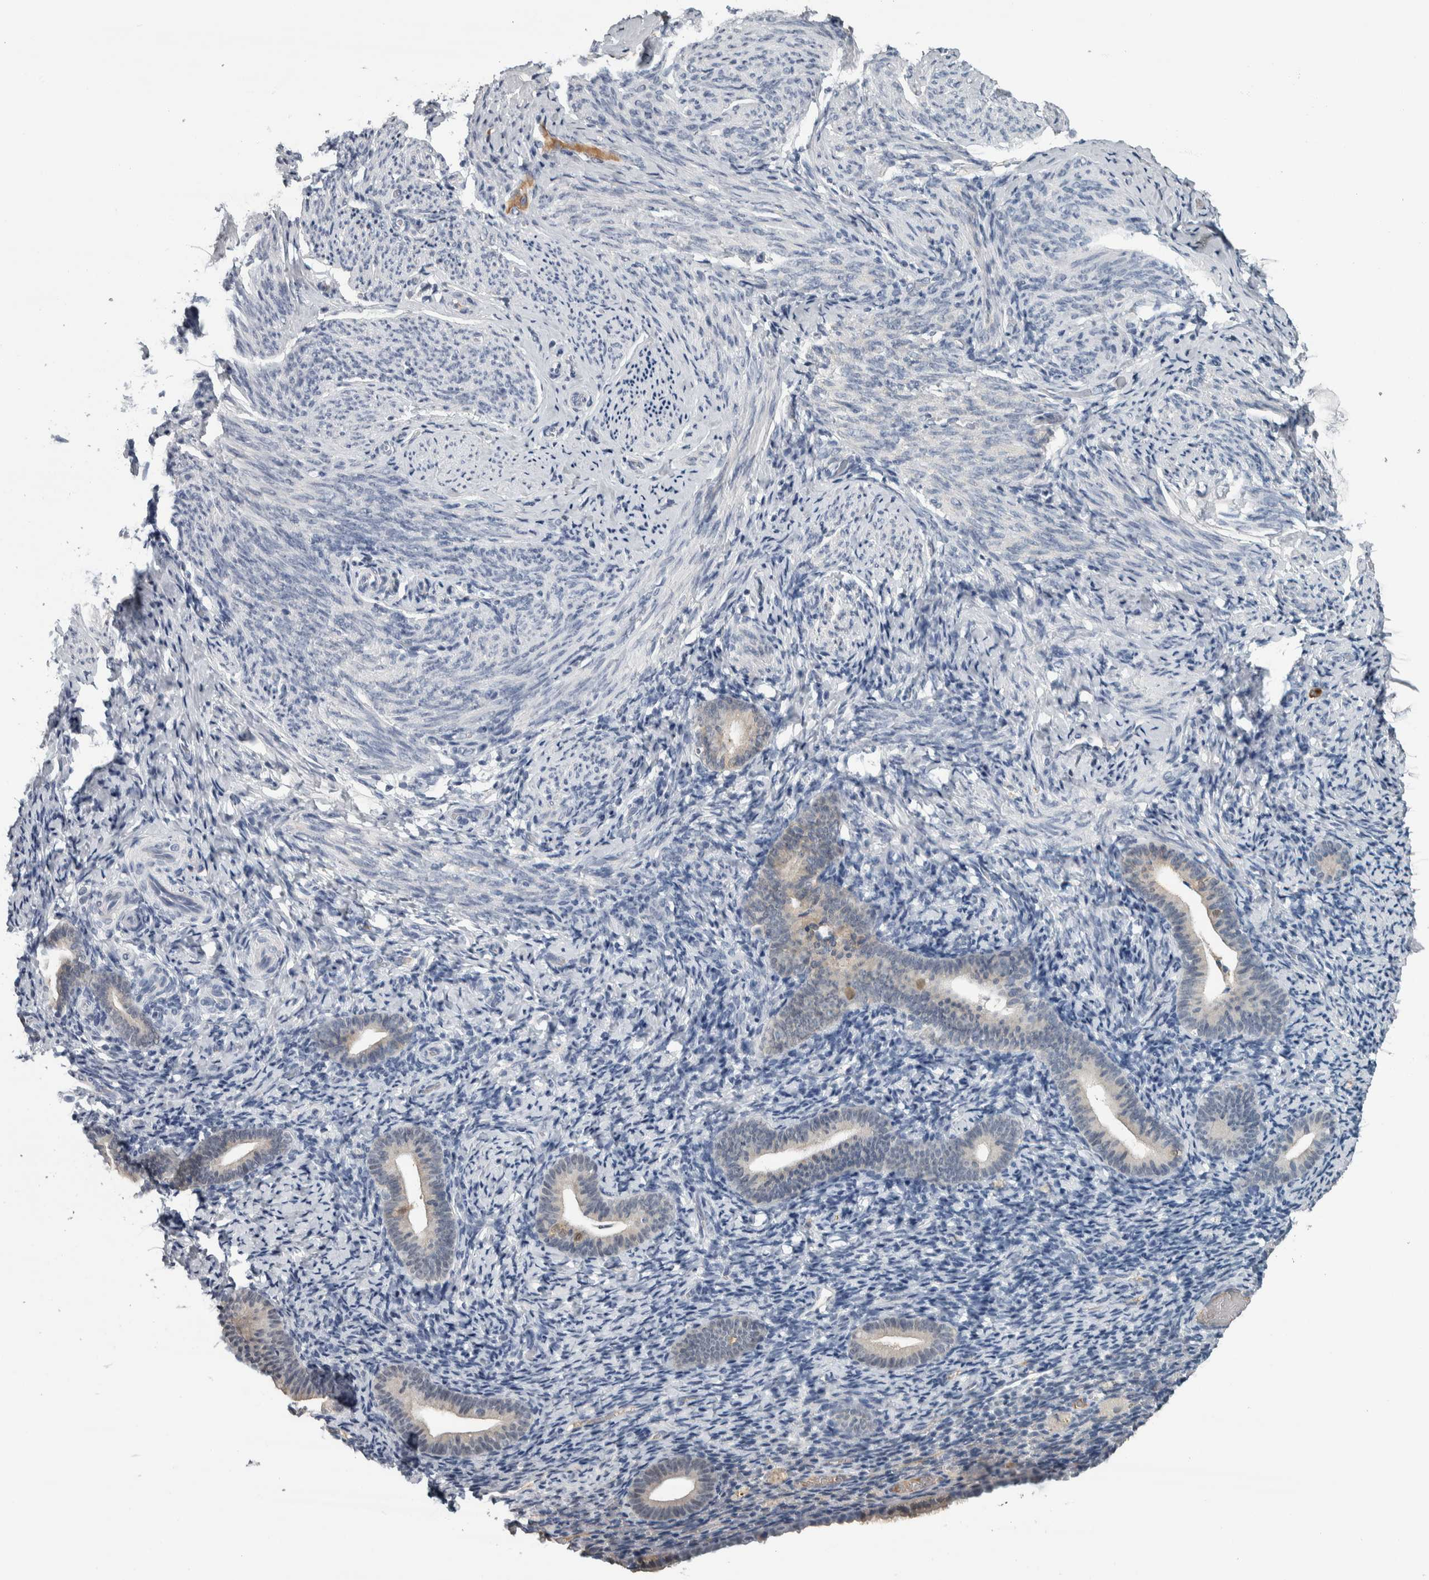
{"staining": {"intensity": "negative", "quantity": "none", "location": "none"}, "tissue": "endometrium", "cell_type": "Cells in endometrial stroma", "image_type": "normal", "snomed": [{"axis": "morphology", "description": "Normal tissue, NOS"}, {"axis": "topography", "description": "Endometrium"}], "caption": "High power microscopy histopathology image of an immunohistochemistry (IHC) image of benign endometrium, revealing no significant positivity in cells in endometrial stroma.", "gene": "CAVIN4", "patient": {"sex": "female", "age": 51}}